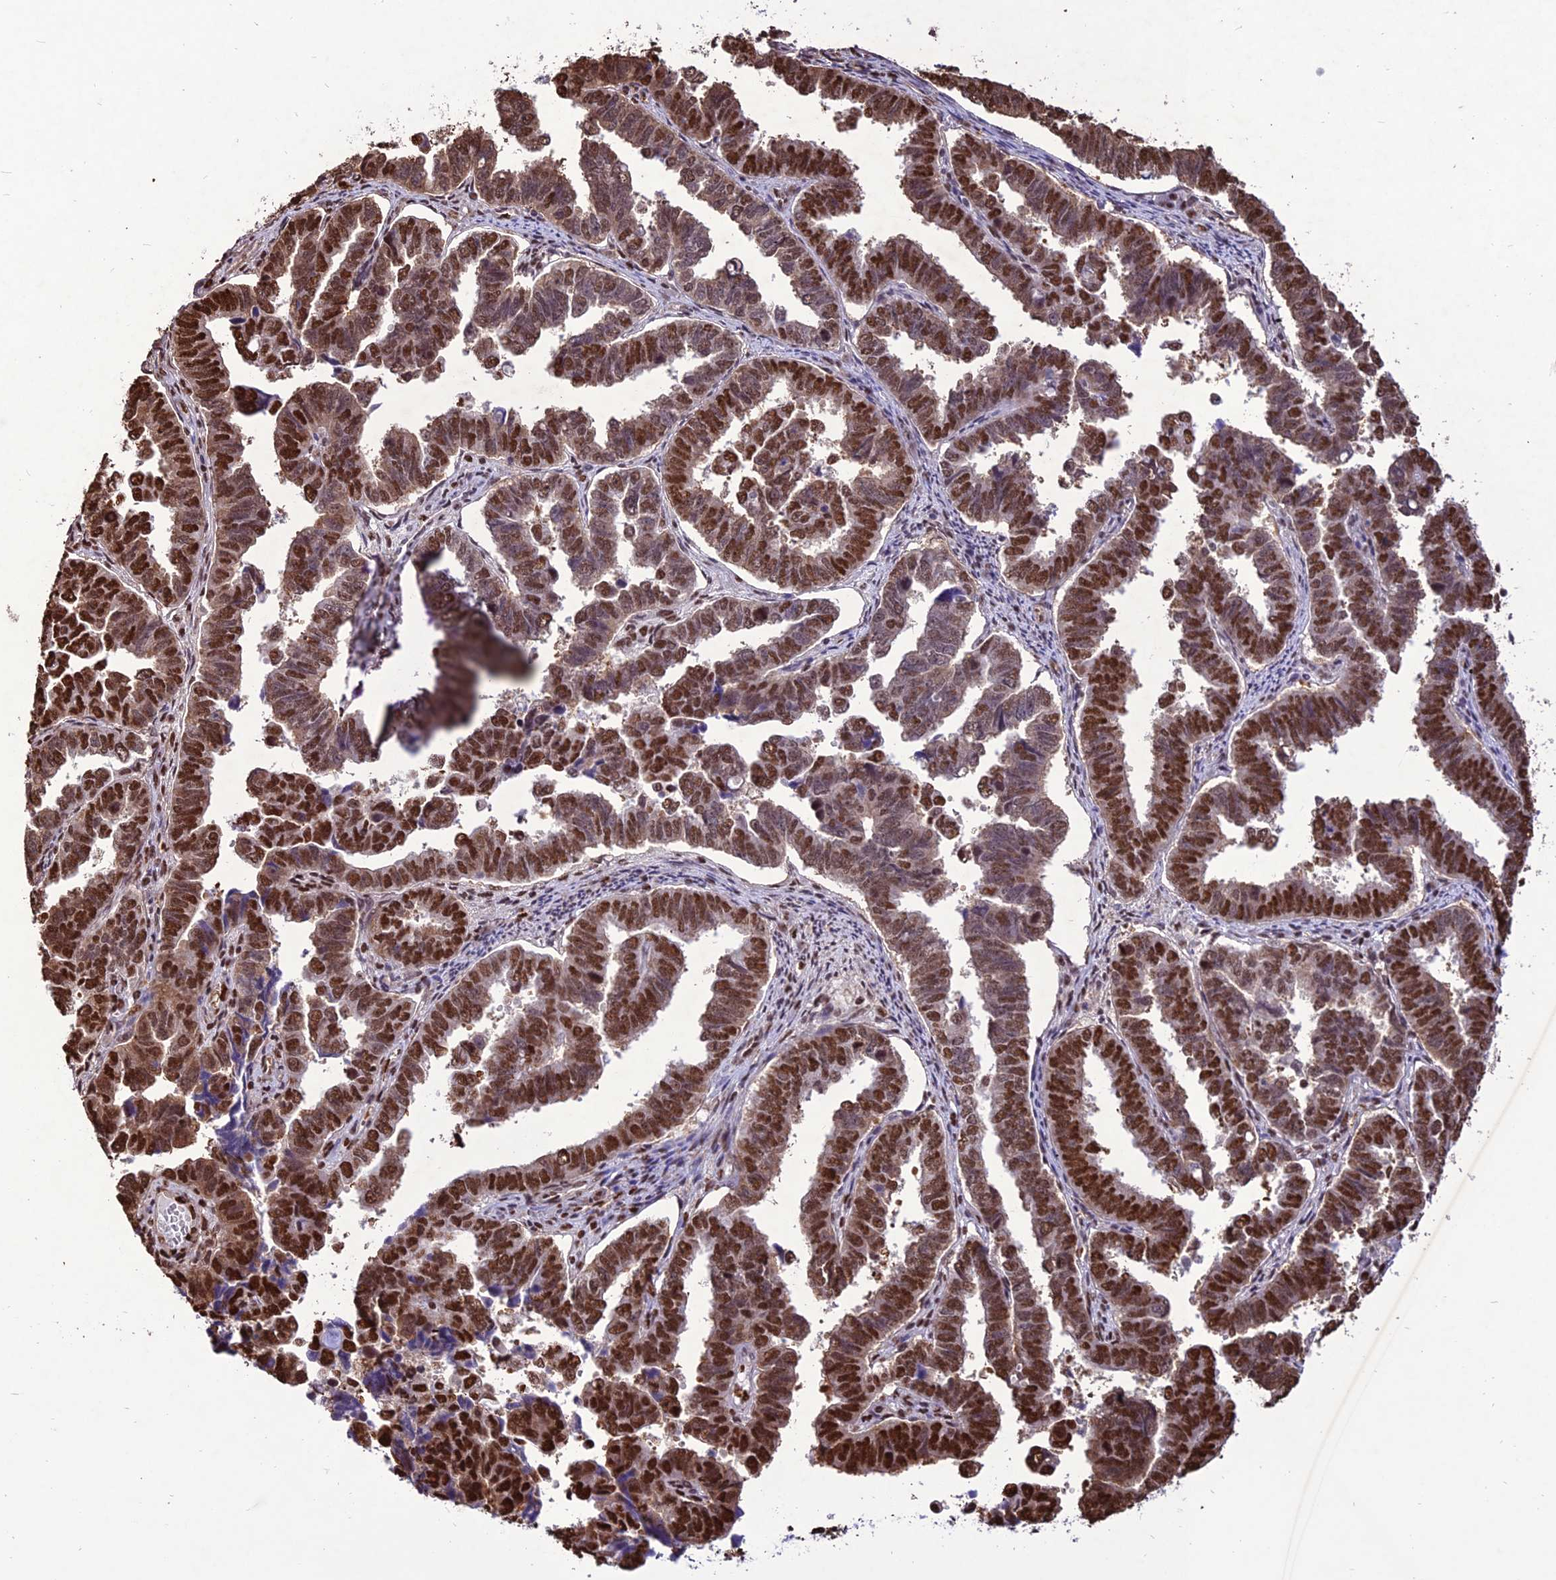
{"staining": {"intensity": "strong", "quantity": ">75%", "location": "nuclear"}, "tissue": "endometrial cancer", "cell_type": "Tumor cells", "image_type": "cancer", "snomed": [{"axis": "morphology", "description": "Adenocarcinoma, NOS"}, {"axis": "topography", "description": "Endometrium"}], "caption": "Protein staining of adenocarcinoma (endometrial) tissue reveals strong nuclear staining in approximately >75% of tumor cells. The staining was performed using DAB (3,3'-diaminobenzidine) to visualize the protein expression in brown, while the nuclei were stained in blue with hematoxylin (Magnification: 20x).", "gene": "INO80E", "patient": {"sex": "female", "age": 75}}